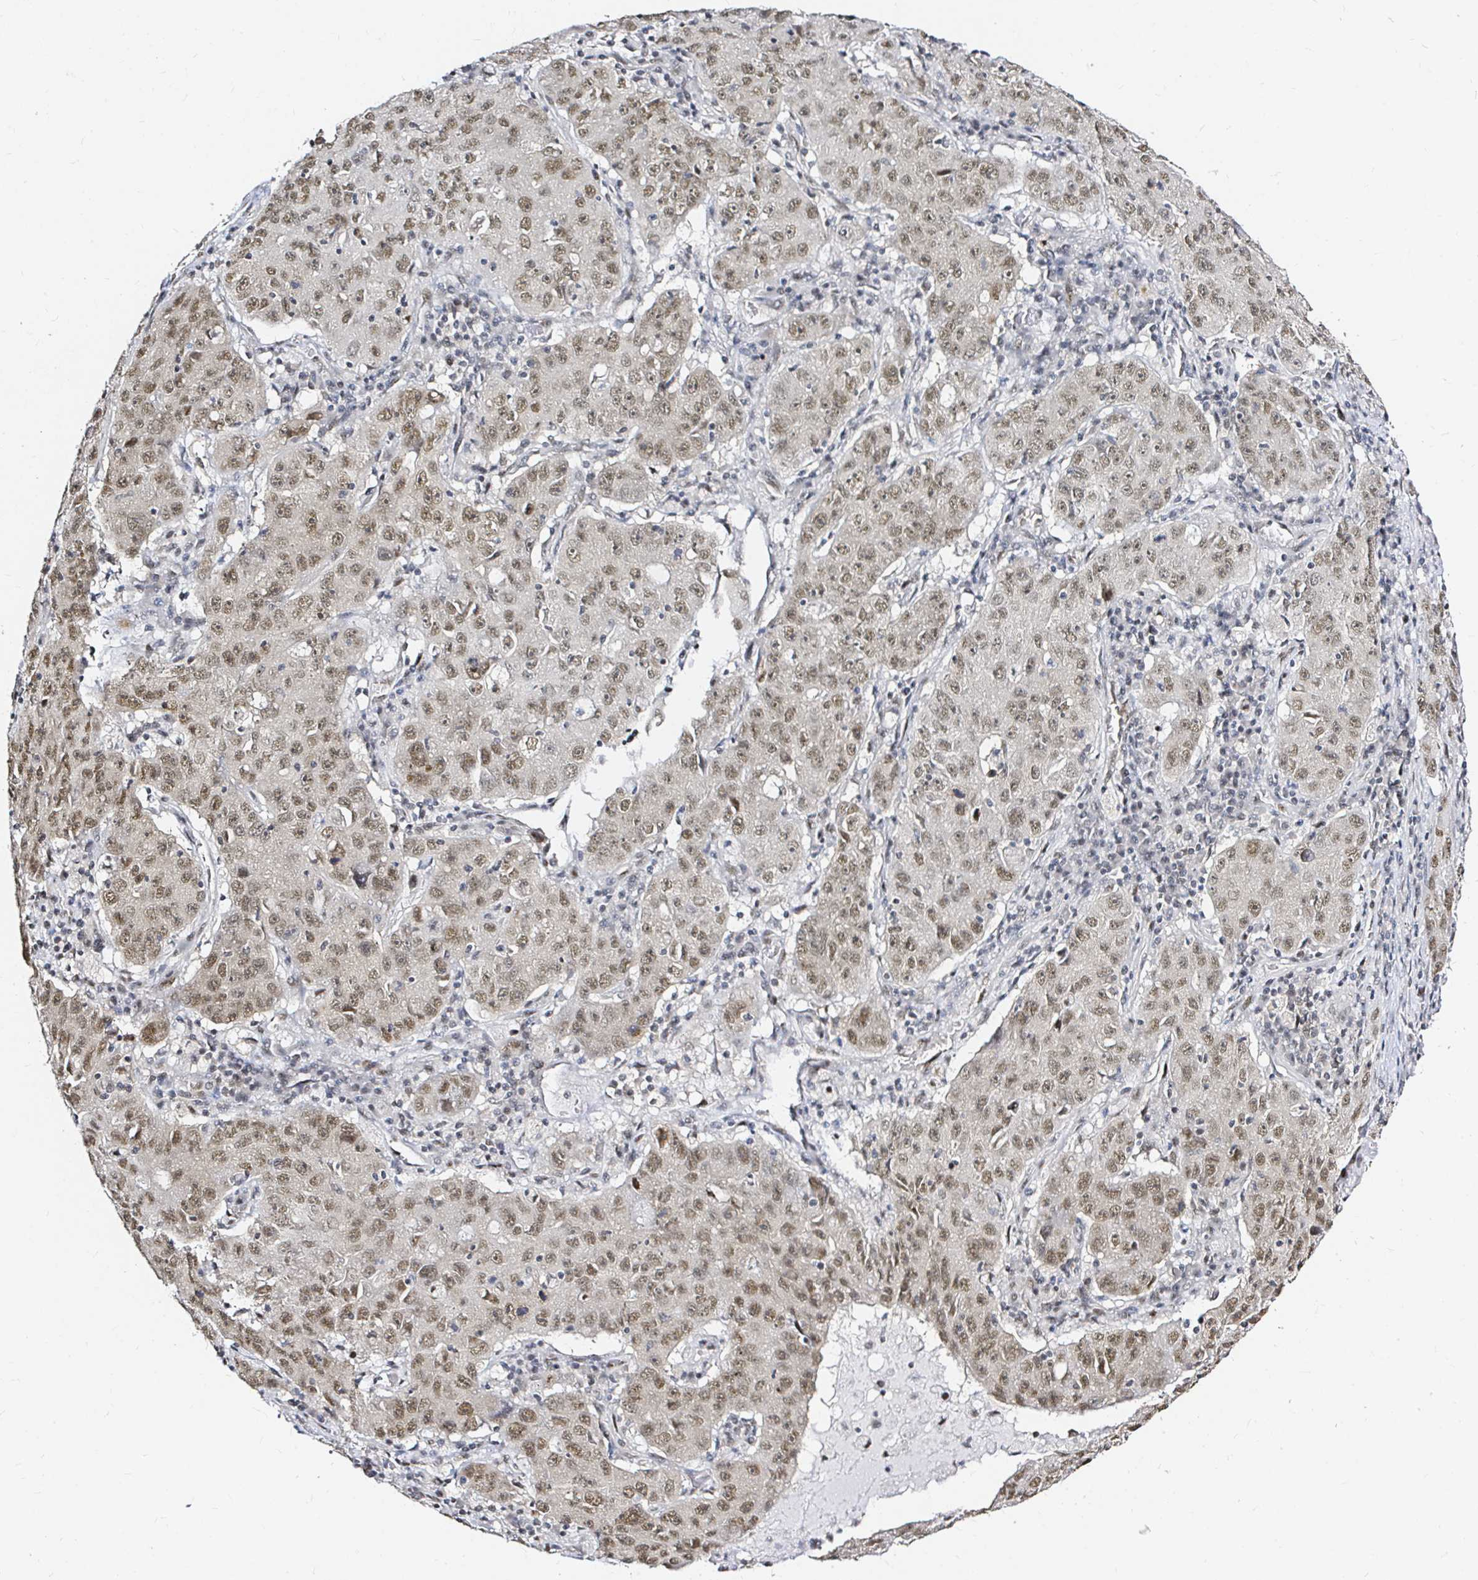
{"staining": {"intensity": "moderate", "quantity": ">75%", "location": "nuclear"}, "tissue": "lung cancer", "cell_type": "Tumor cells", "image_type": "cancer", "snomed": [{"axis": "morphology", "description": "Normal morphology"}, {"axis": "morphology", "description": "Adenocarcinoma, NOS"}, {"axis": "topography", "description": "Lymph node"}, {"axis": "topography", "description": "Lung"}], "caption": "A photomicrograph of human adenocarcinoma (lung) stained for a protein displays moderate nuclear brown staining in tumor cells.", "gene": "SNRPC", "patient": {"sex": "female", "age": 57}}